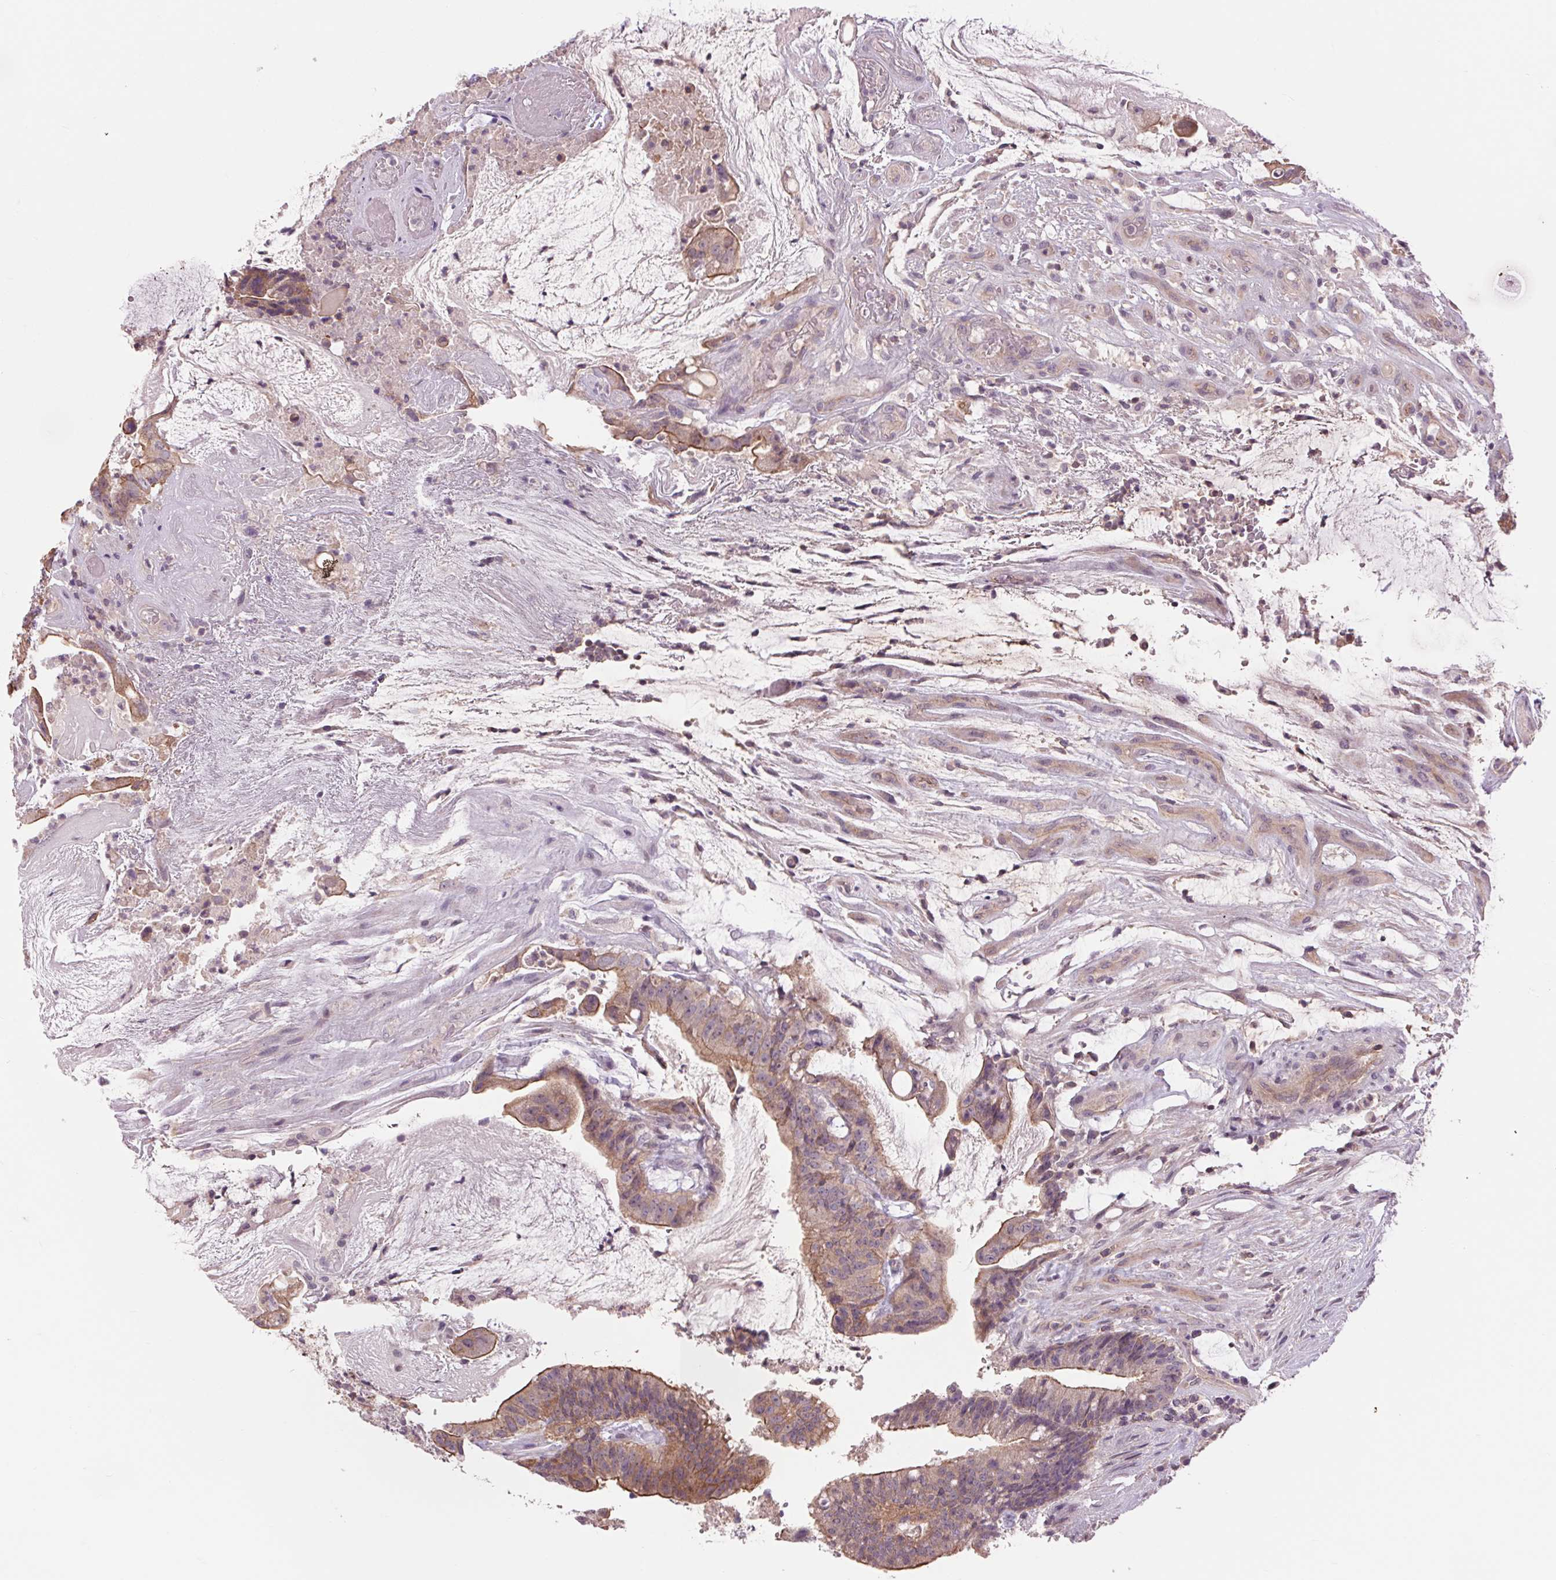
{"staining": {"intensity": "moderate", "quantity": ">75%", "location": "cytoplasmic/membranous"}, "tissue": "colorectal cancer", "cell_type": "Tumor cells", "image_type": "cancer", "snomed": [{"axis": "morphology", "description": "Adenocarcinoma, NOS"}, {"axis": "topography", "description": "Colon"}], "caption": "IHC image of human colorectal cancer (adenocarcinoma) stained for a protein (brown), which demonstrates medium levels of moderate cytoplasmic/membranous staining in approximately >75% of tumor cells.", "gene": "SH3RF2", "patient": {"sex": "female", "age": 43}}